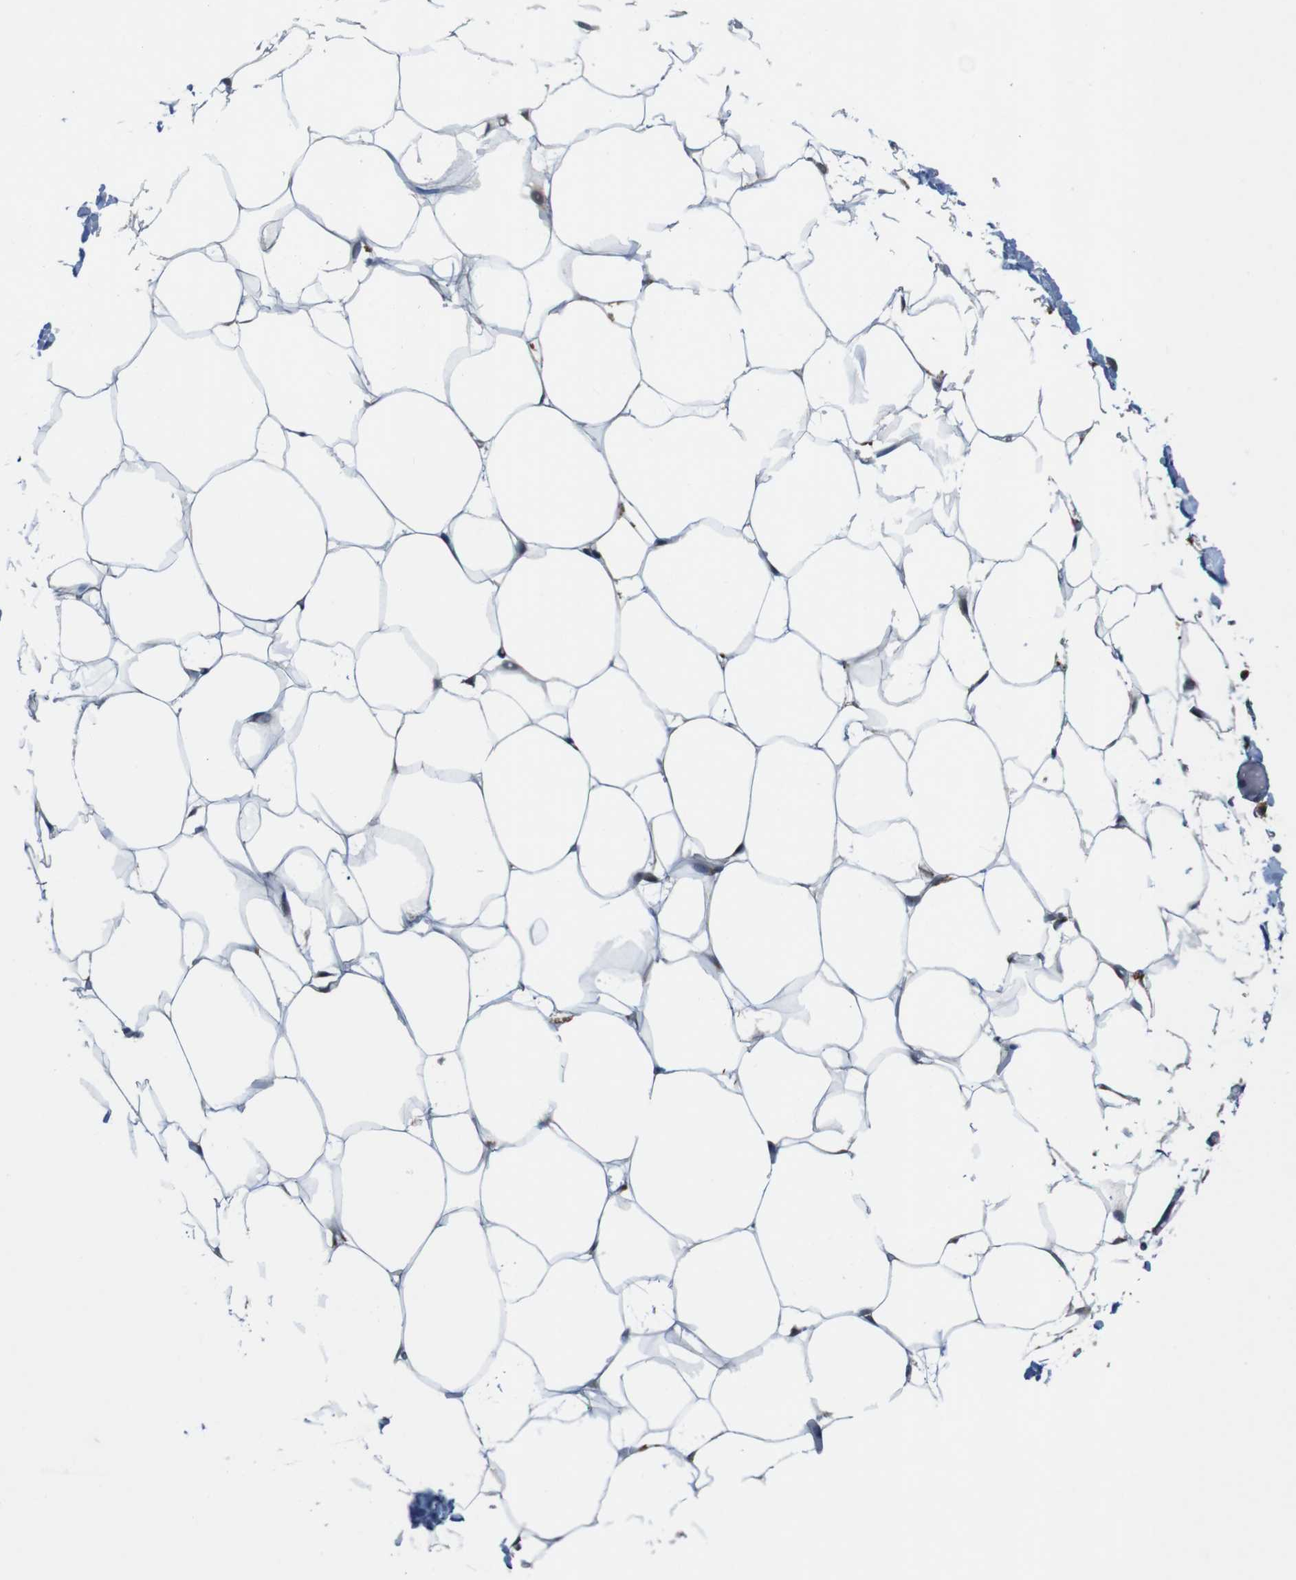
{"staining": {"intensity": "weak", "quantity": "25%-75%", "location": "cytoplasmic/membranous"}, "tissue": "adipose tissue", "cell_type": "Adipocytes", "image_type": "normal", "snomed": [{"axis": "morphology", "description": "Normal tissue, NOS"}, {"axis": "topography", "description": "Breast"}, {"axis": "topography", "description": "Adipose tissue"}], "caption": "Weak cytoplasmic/membranous protein expression is seen in approximately 25%-75% of adipocytes in adipose tissue.", "gene": "PTGER4", "patient": {"sex": "female", "age": 25}}